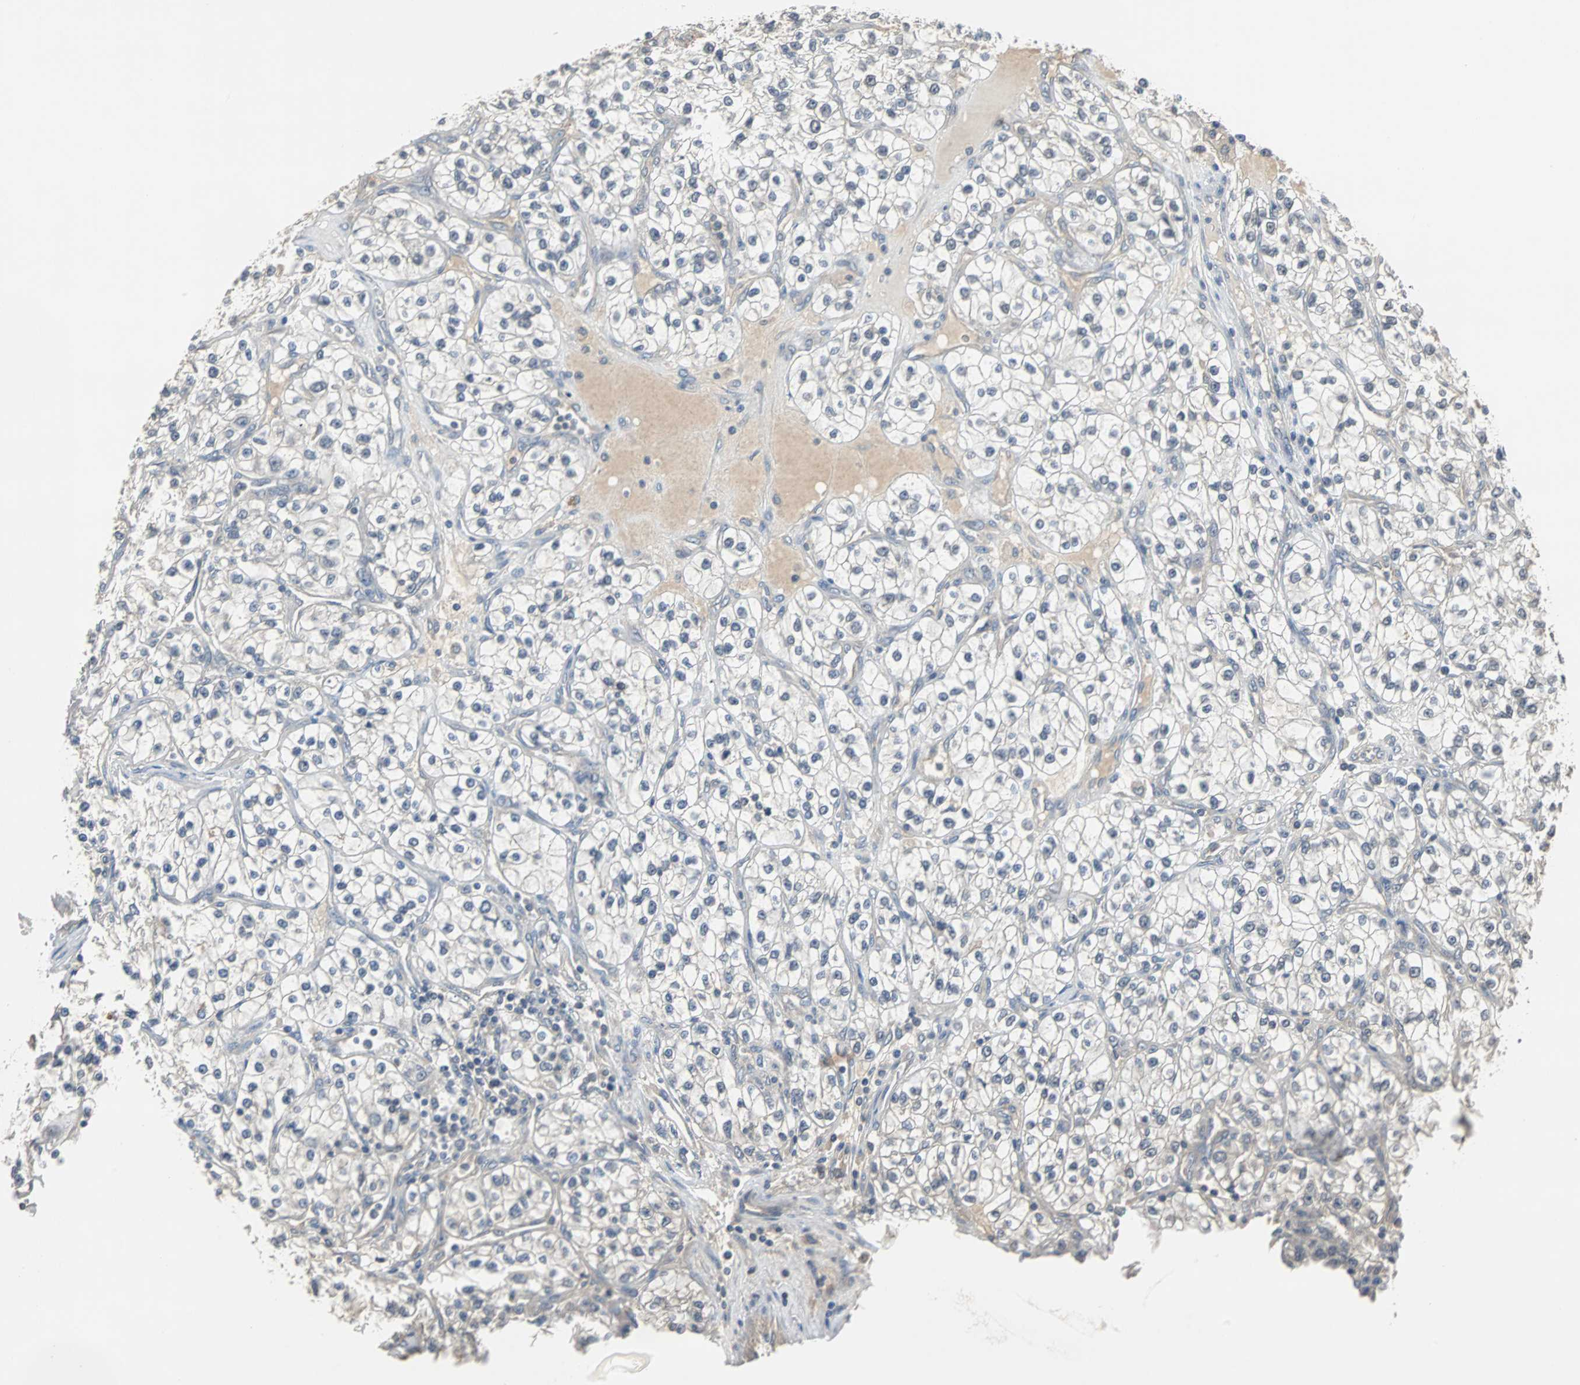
{"staining": {"intensity": "negative", "quantity": "none", "location": "none"}, "tissue": "renal cancer", "cell_type": "Tumor cells", "image_type": "cancer", "snomed": [{"axis": "morphology", "description": "Adenocarcinoma, NOS"}, {"axis": "topography", "description": "Kidney"}], "caption": "Immunohistochemistry (IHC) image of neoplastic tissue: renal adenocarcinoma stained with DAB demonstrates no significant protein staining in tumor cells.", "gene": "ABHD2", "patient": {"sex": "female", "age": 57}}